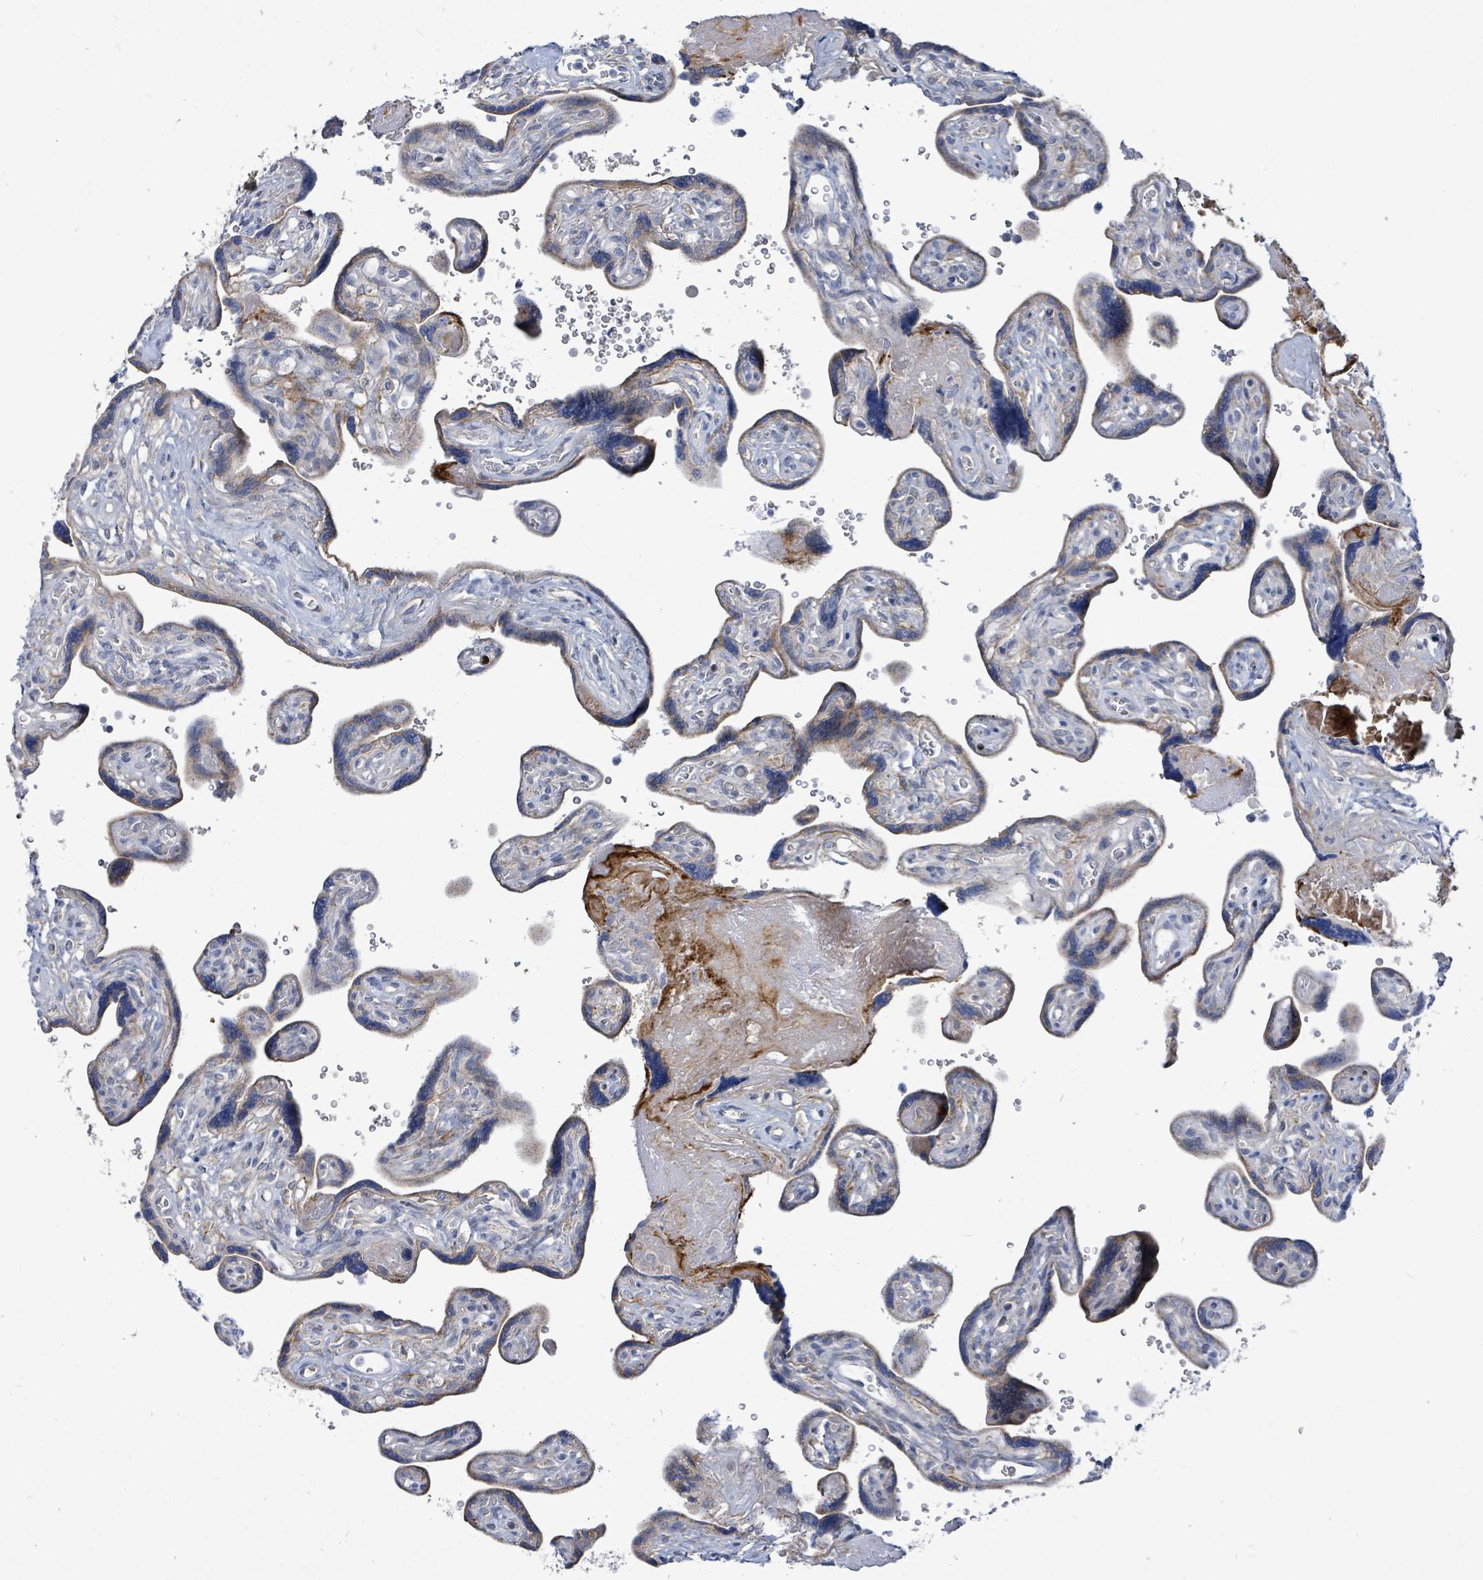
{"staining": {"intensity": "moderate", "quantity": "25%-75%", "location": "cytoplasmic/membranous"}, "tissue": "placenta", "cell_type": "Trophoblastic cells", "image_type": "normal", "snomed": [{"axis": "morphology", "description": "Normal tissue, NOS"}, {"axis": "topography", "description": "Placenta"}], "caption": "Immunohistochemistry staining of normal placenta, which exhibits medium levels of moderate cytoplasmic/membranous expression in approximately 25%-75% of trophoblastic cells indicating moderate cytoplasmic/membranous protein positivity. The staining was performed using DAB (3,3'-diaminobenzidine) (brown) for protein detection and nuclei were counterstained in hematoxylin (blue).", "gene": "ZFPM1", "patient": {"sex": "female", "age": 39}}